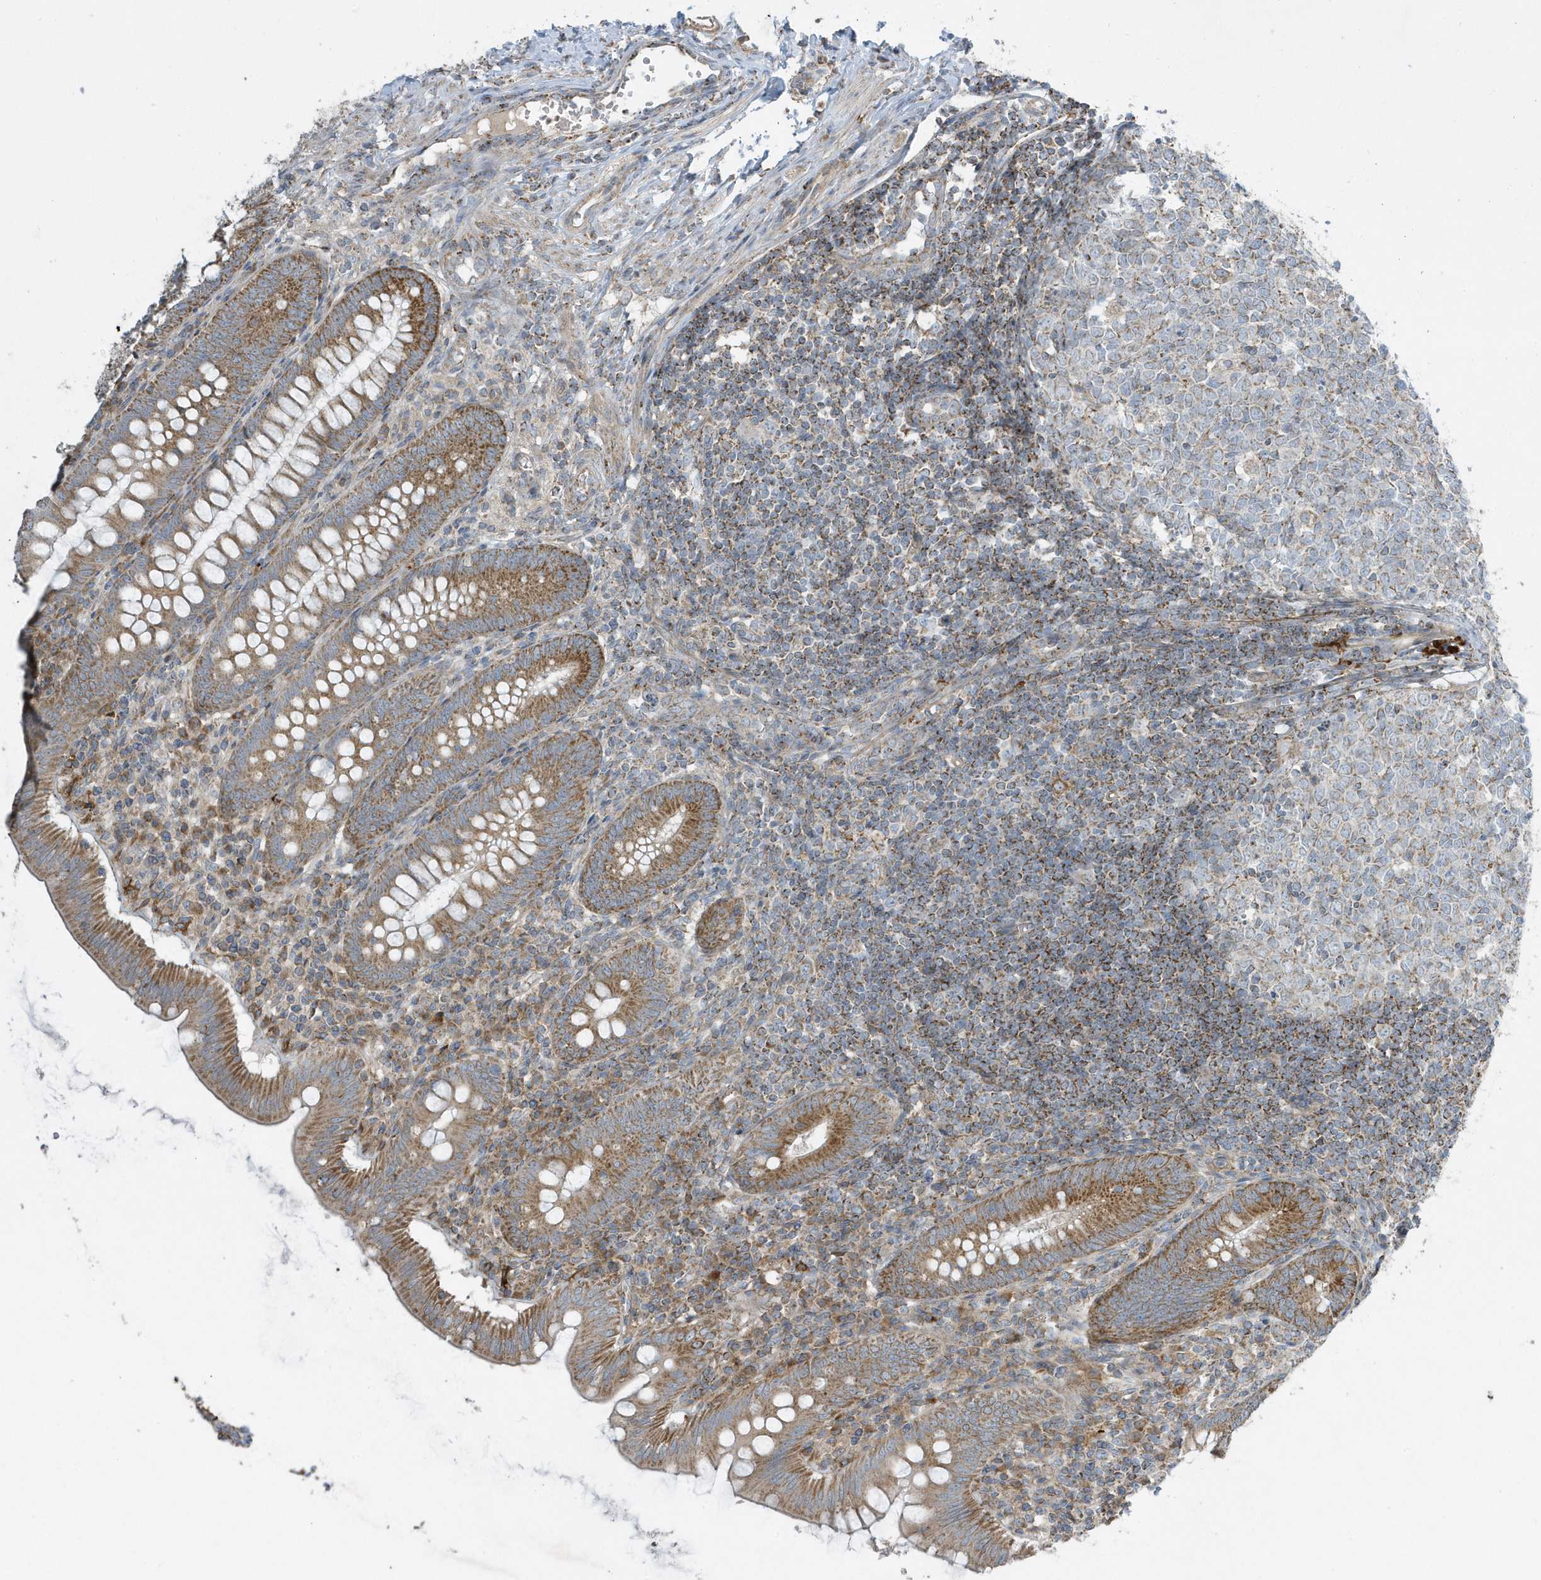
{"staining": {"intensity": "moderate", "quantity": ">75%", "location": "cytoplasmic/membranous"}, "tissue": "appendix", "cell_type": "Glandular cells", "image_type": "normal", "snomed": [{"axis": "morphology", "description": "Normal tissue, NOS"}, {"axis": "topography", "description": "Appendix"}], "caption": "A micrograph showing moderate cytoplasmic/membranous positivity in approximately >75% of glandular cells in unremarkable appendix, as visualized by brown immunohistochemical staining.", "gene": "SLC38A2", "patient": {"sex": "male", "age": 14}}